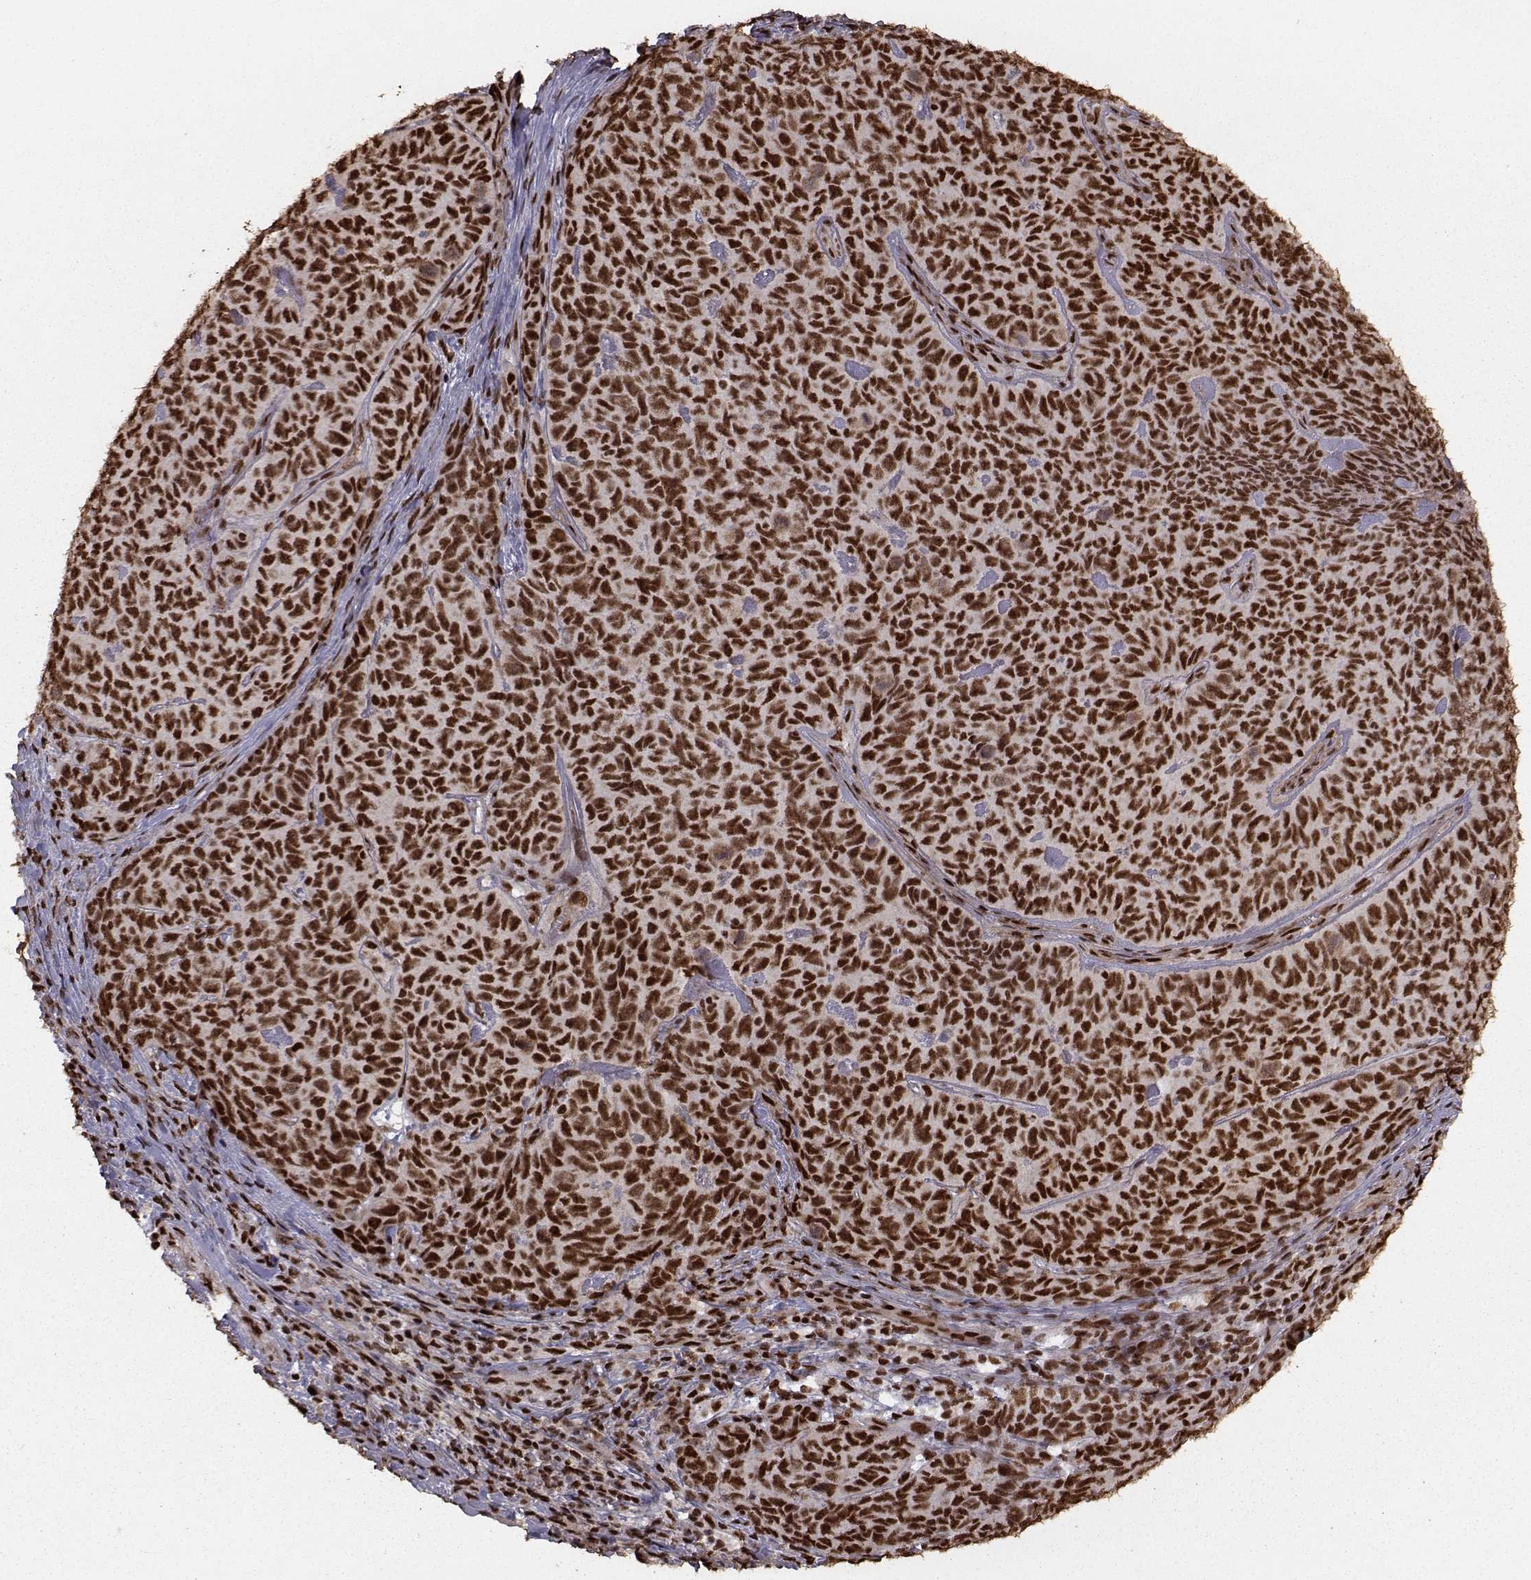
{"staining": {"intensity": "strong", "quantity": ">75%", "location": "nuclear"}, "tissue": "skin cancer", "cell_type": "Tumor cells", "image_type": "cancer", "snomed": [{"axis": "morphology", "description": "Squamous cell carcinoma, NOS"}, {"axis": "topography", "description": "Skin"}, {"axis": "topography", "description": "Anal"}], "caption": "About >75% of tumor cells in human squamous cell carcinoma (skin) reveal strong nuclear protein staining as visualized by brown immunohistochemical staining.", "gene": "SF1", "patient": {"sex": "female", "age": 51}}